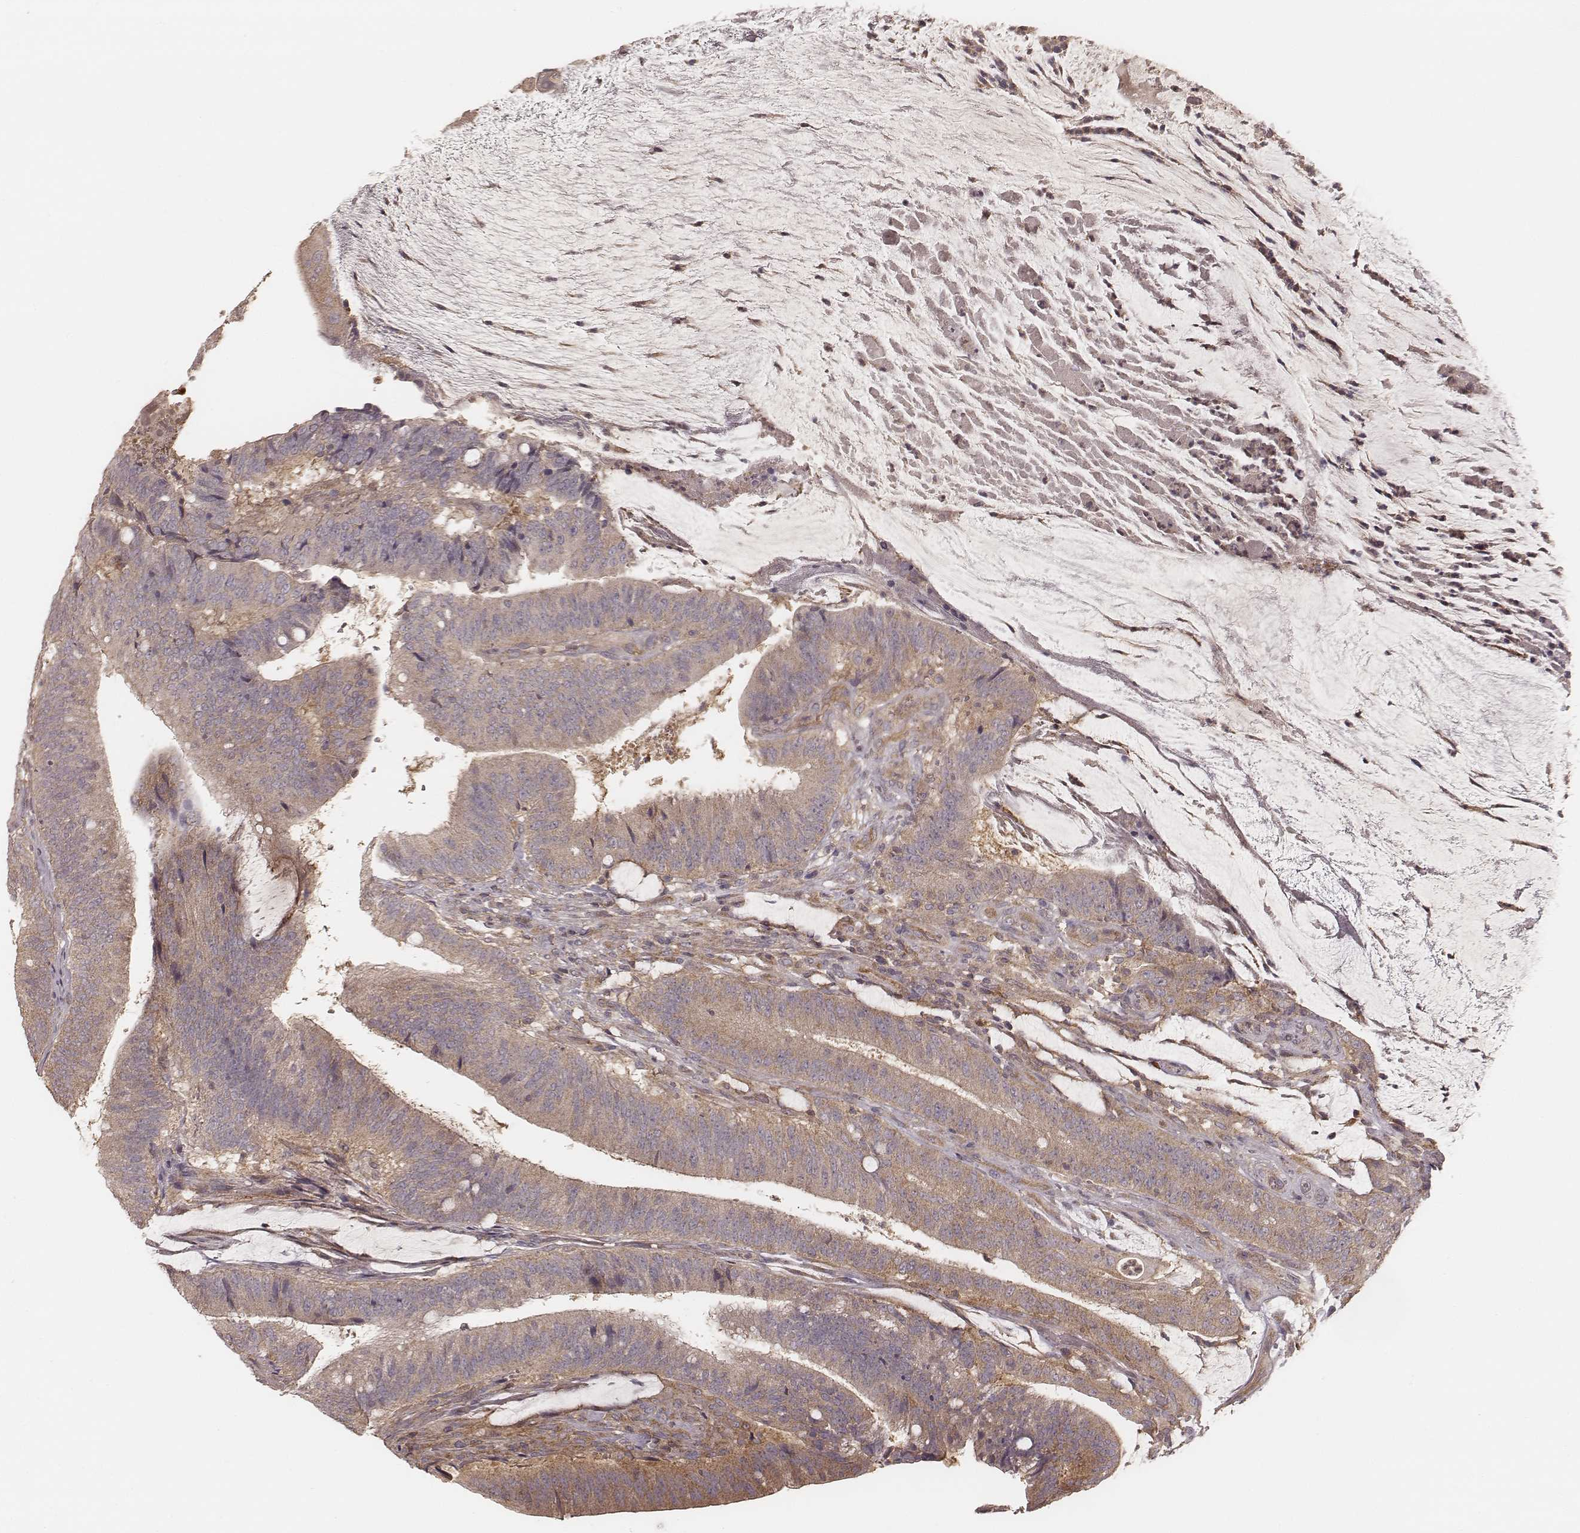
{"staining": {"intensity": "weak", "quantity": ">75%", "location": "cytoplasmic/membranous"}, "tissue": "colorectal cancer", "cell_type": "Tumor cells", "image_type": "cancer", "snomed": [{"axis": "morphology", "description": "Adenocarcinoma, NOS"}, {"axis": "topography", "description": "Colon"}], "caption": "Weak cytoplasmic/membranous expression for a protein is identified in approximately >75% of tumor cells of colorectal cancer (adenocarcinoma) using IHC.", "gene": "CARS1", "patient": {"sex": "female", "age": 43}}